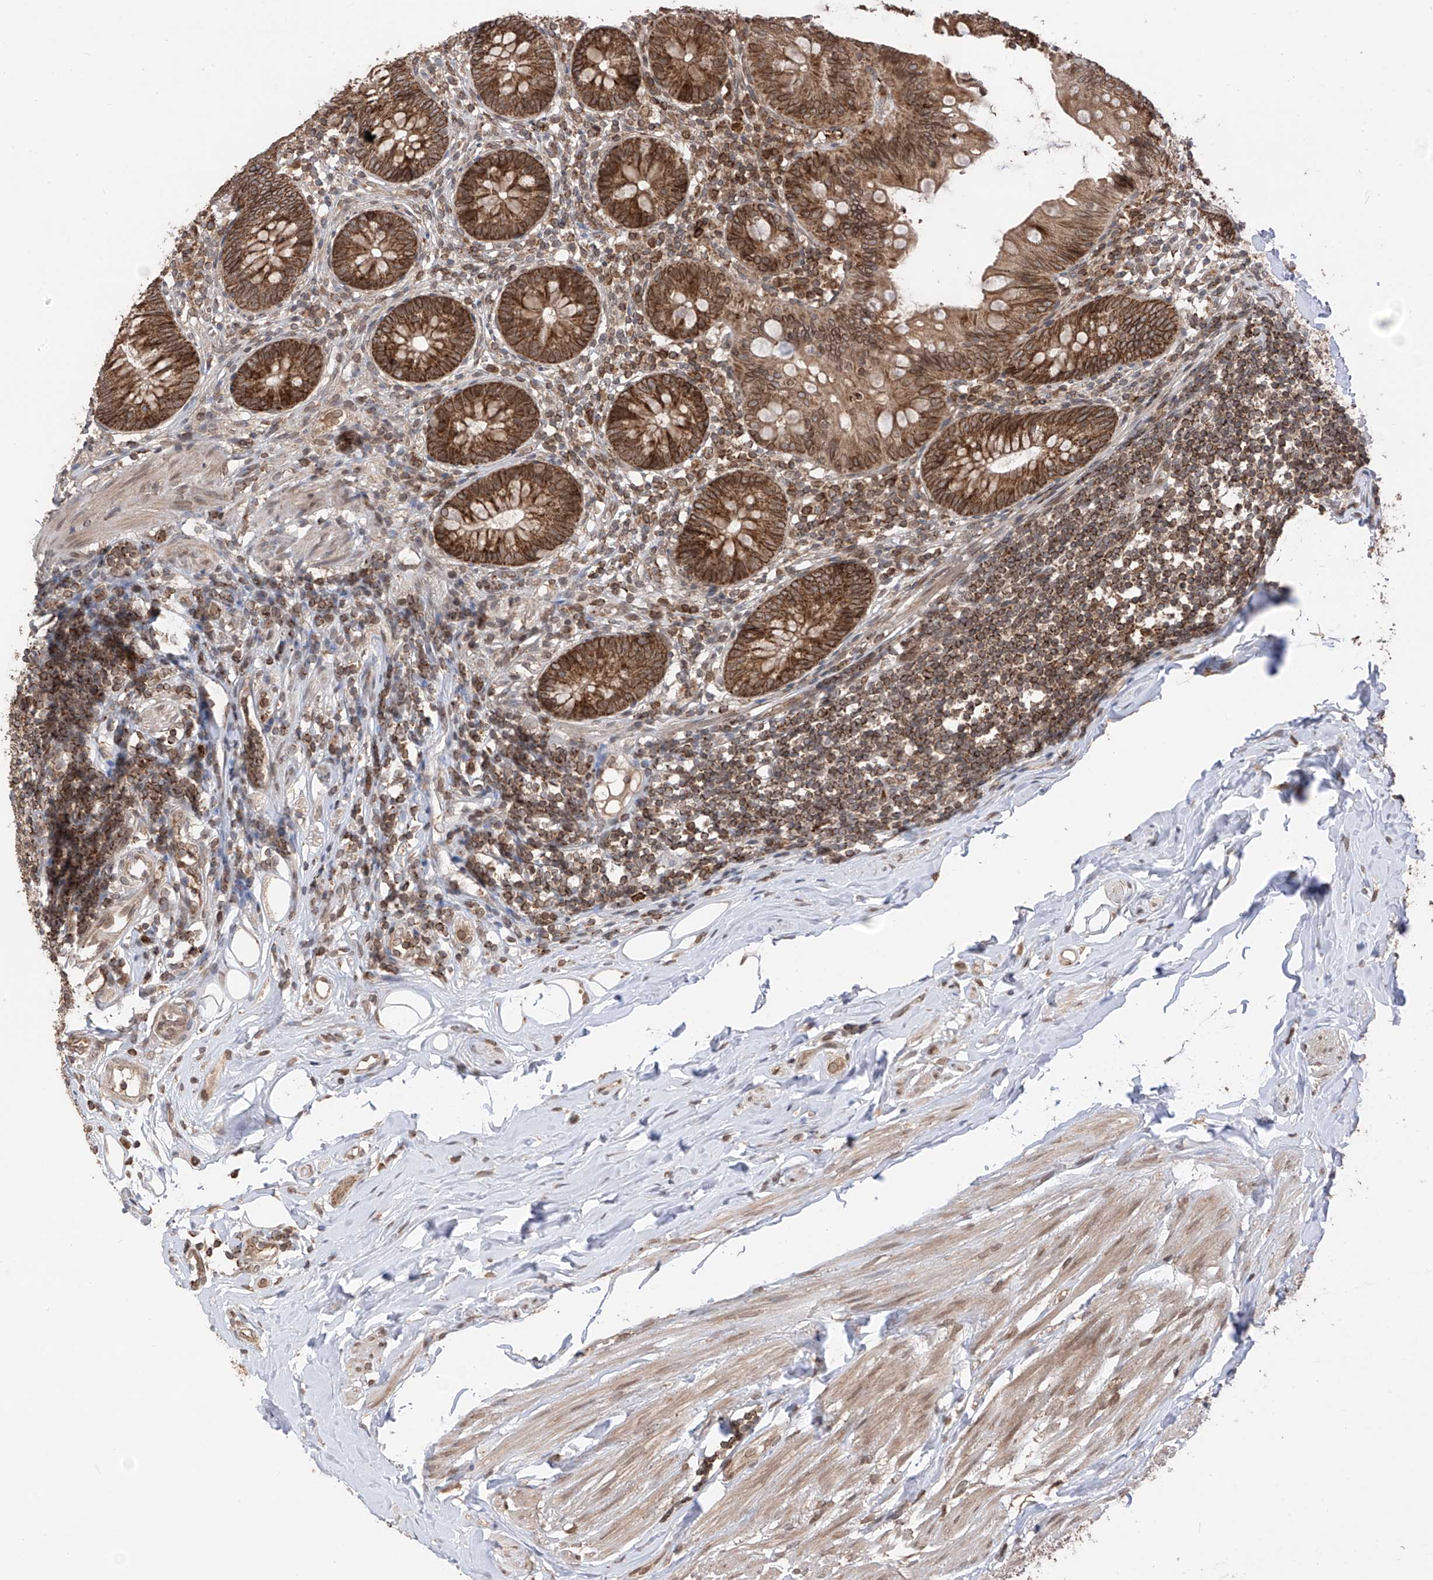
{"staining": {"intensity": "moderate", "quantity": ">75%", "location": "cytoplasmic/membranous,nuclear"}, "tissue": "appendix", "cell_type": "Glandular cells", "image_type": "normal", "snomed": [{"axis": "morphology", "description": "Normal tissue, NOS"}, {"axis": "topography", "description": "Appendix"}], "caption": "This micrograph displays IHC staining of benign appendix, with medium moderate cytoplasmic/membranous,nuclear positivity in approximately >75% of glandular cells.", "gene": "AHCTF1", "patient": {"sex": "female", "age": 62}}